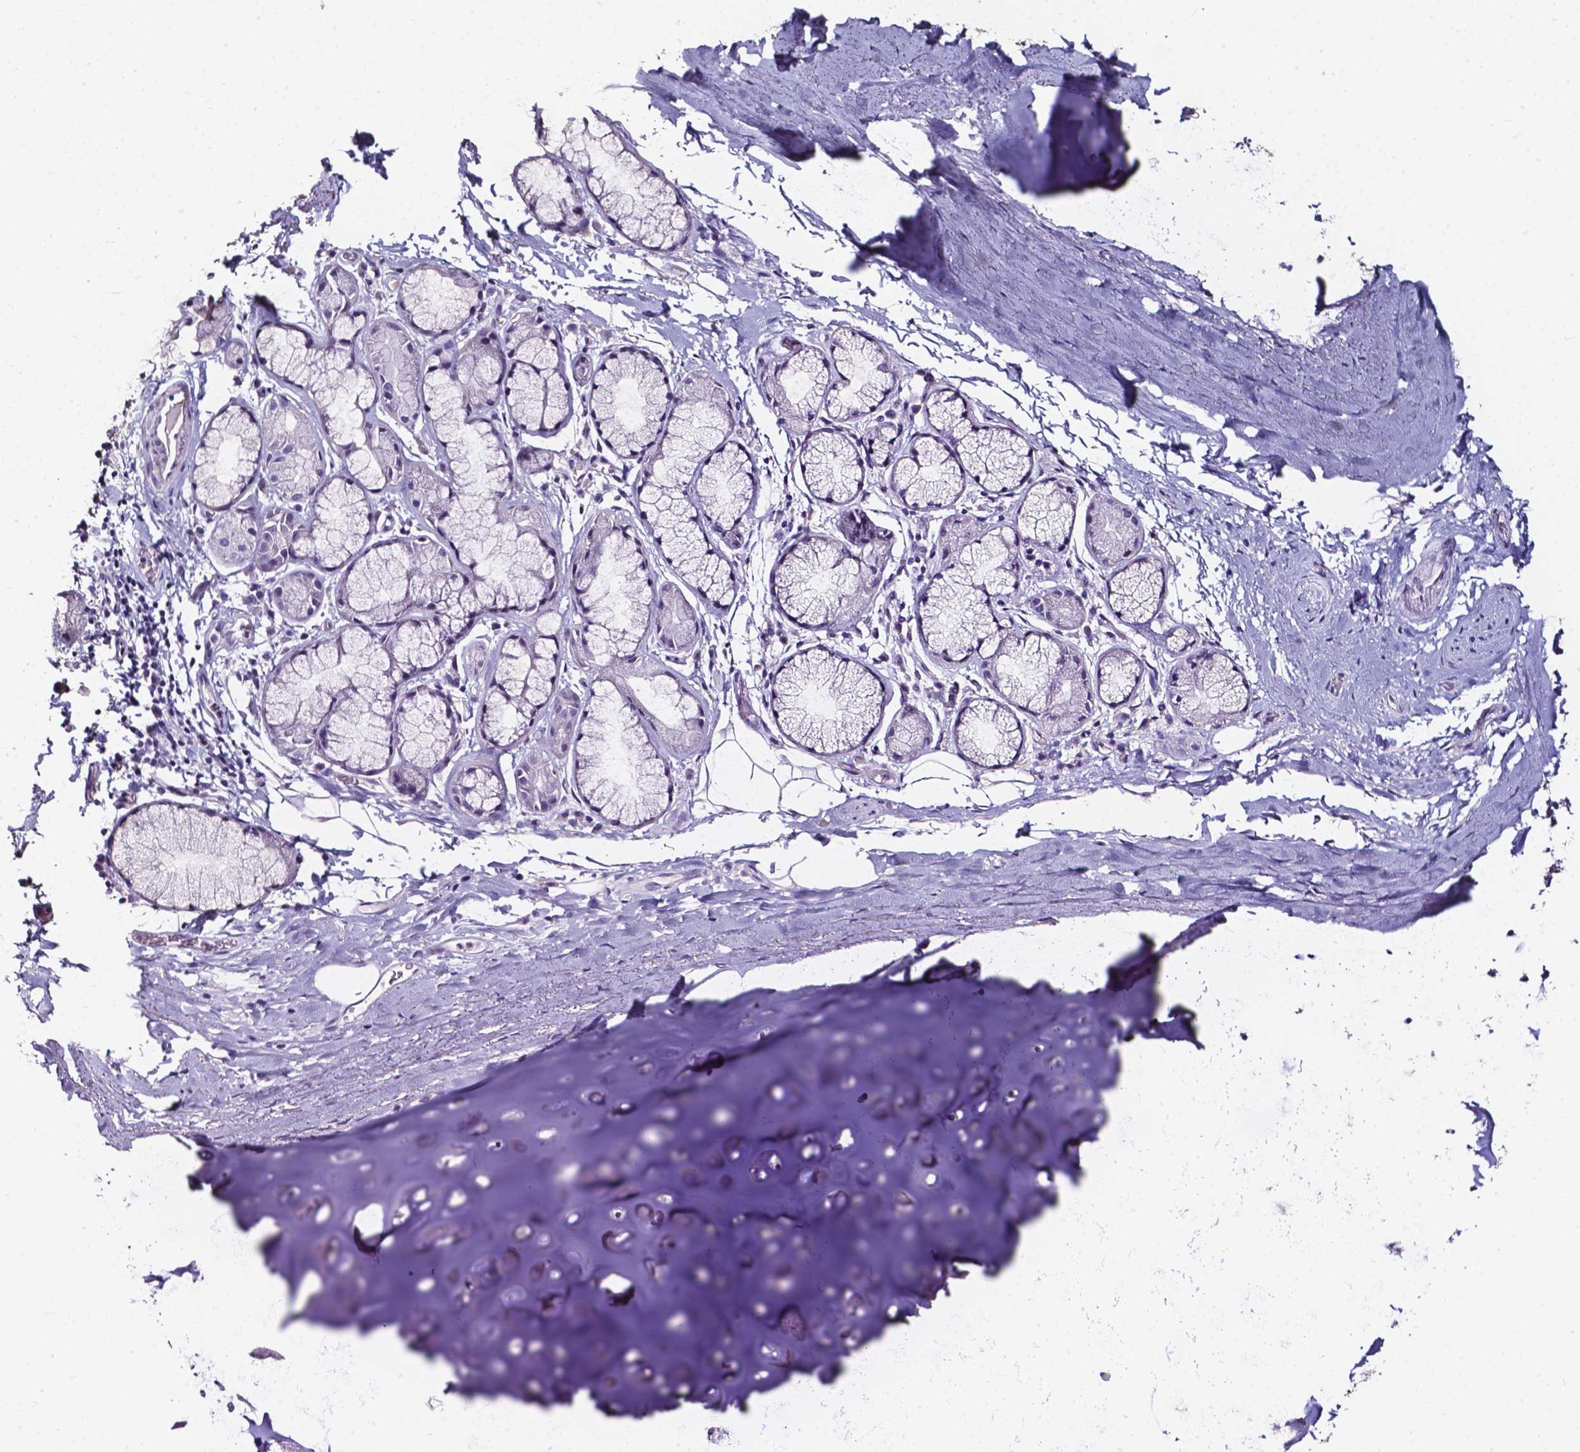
{"staining": {"intensity": "negative", "quantity": "none", "location": "none"}, "tissue": "adipose tissue", "cell_type": "Adipocytes", "image_type": "normal", "snomed": [{"axis": "morphology", "description": "Normal tissue, NOS"}, {"axis": "topography", "description": "Bronchus"}, {"axis": "topography", "description": "Lung"}], "caption": "Protein analysis of normal adipose tissue demonstrates no significant staining in adipocytes. (DAB (3,3'-diaminobenzidine) immunohistochemistry, high magnification).", "gene": "DEFA5", "patient": {"sex": "female", "age": 57}}